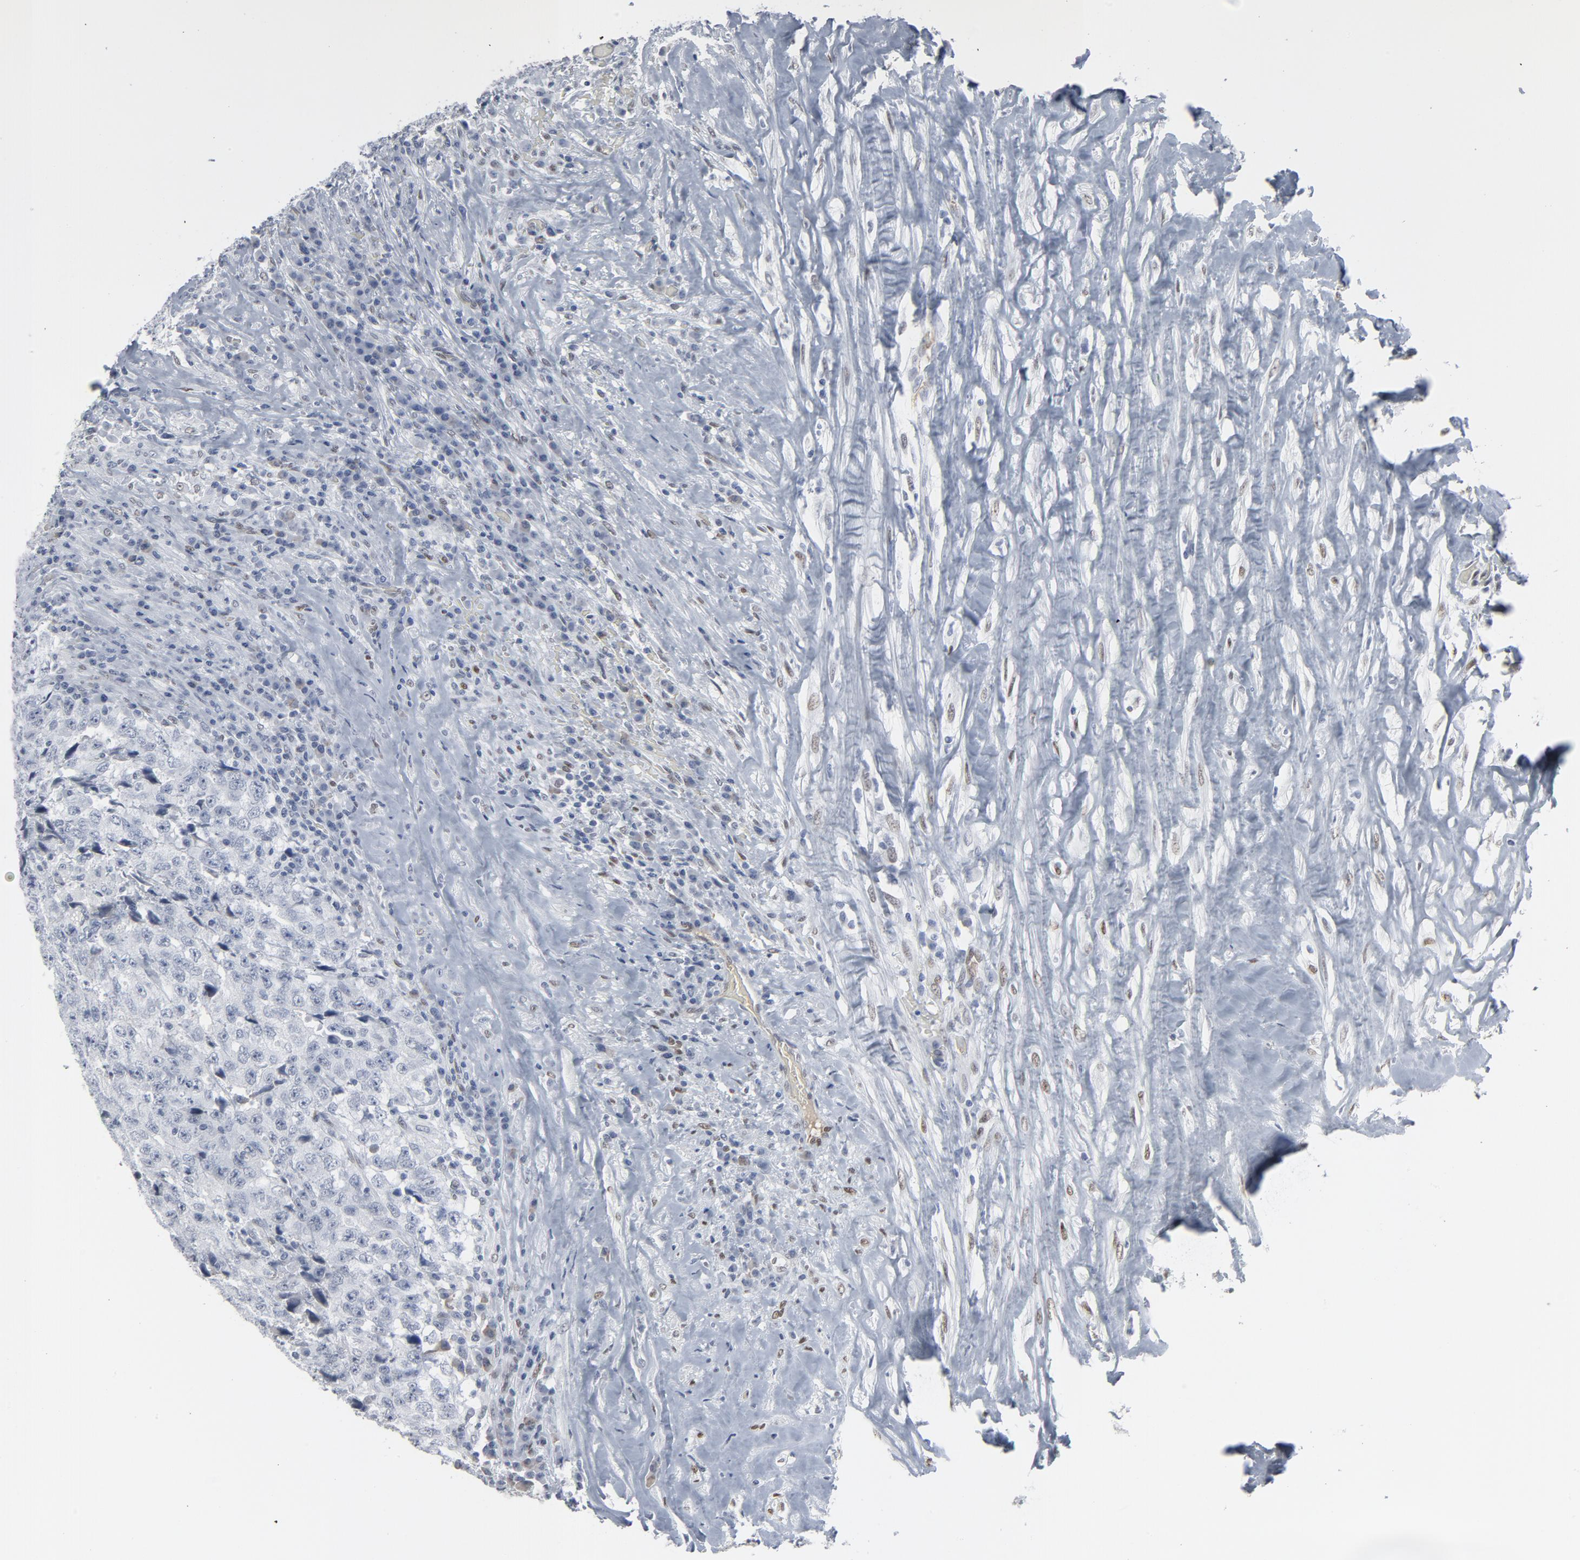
{"staining": {"intensity": "negative", "quantity": "none", "location": "none"}, "tissue": "testis cancer", "cell_type": "Tumor cells", "image_type": "cancer", "snomed": [{"axis": "morphology", "description": "Necrosis, NOS"}, {"axis": "morphology", "description": "Carcinoma, Embryonal, NOS"}, {"axis": "topography", "description": "Testis"}], "caption": "Immunohistochemistry (IHC) photomicrograph of neoplastic tissue: human testis cancer stained with DAB (3,3'-diaminobenzidine) shows no significant protein positivity in tumor cells.", "gene": "ATF7", "patient": {"sex": "male", "age": 19}}